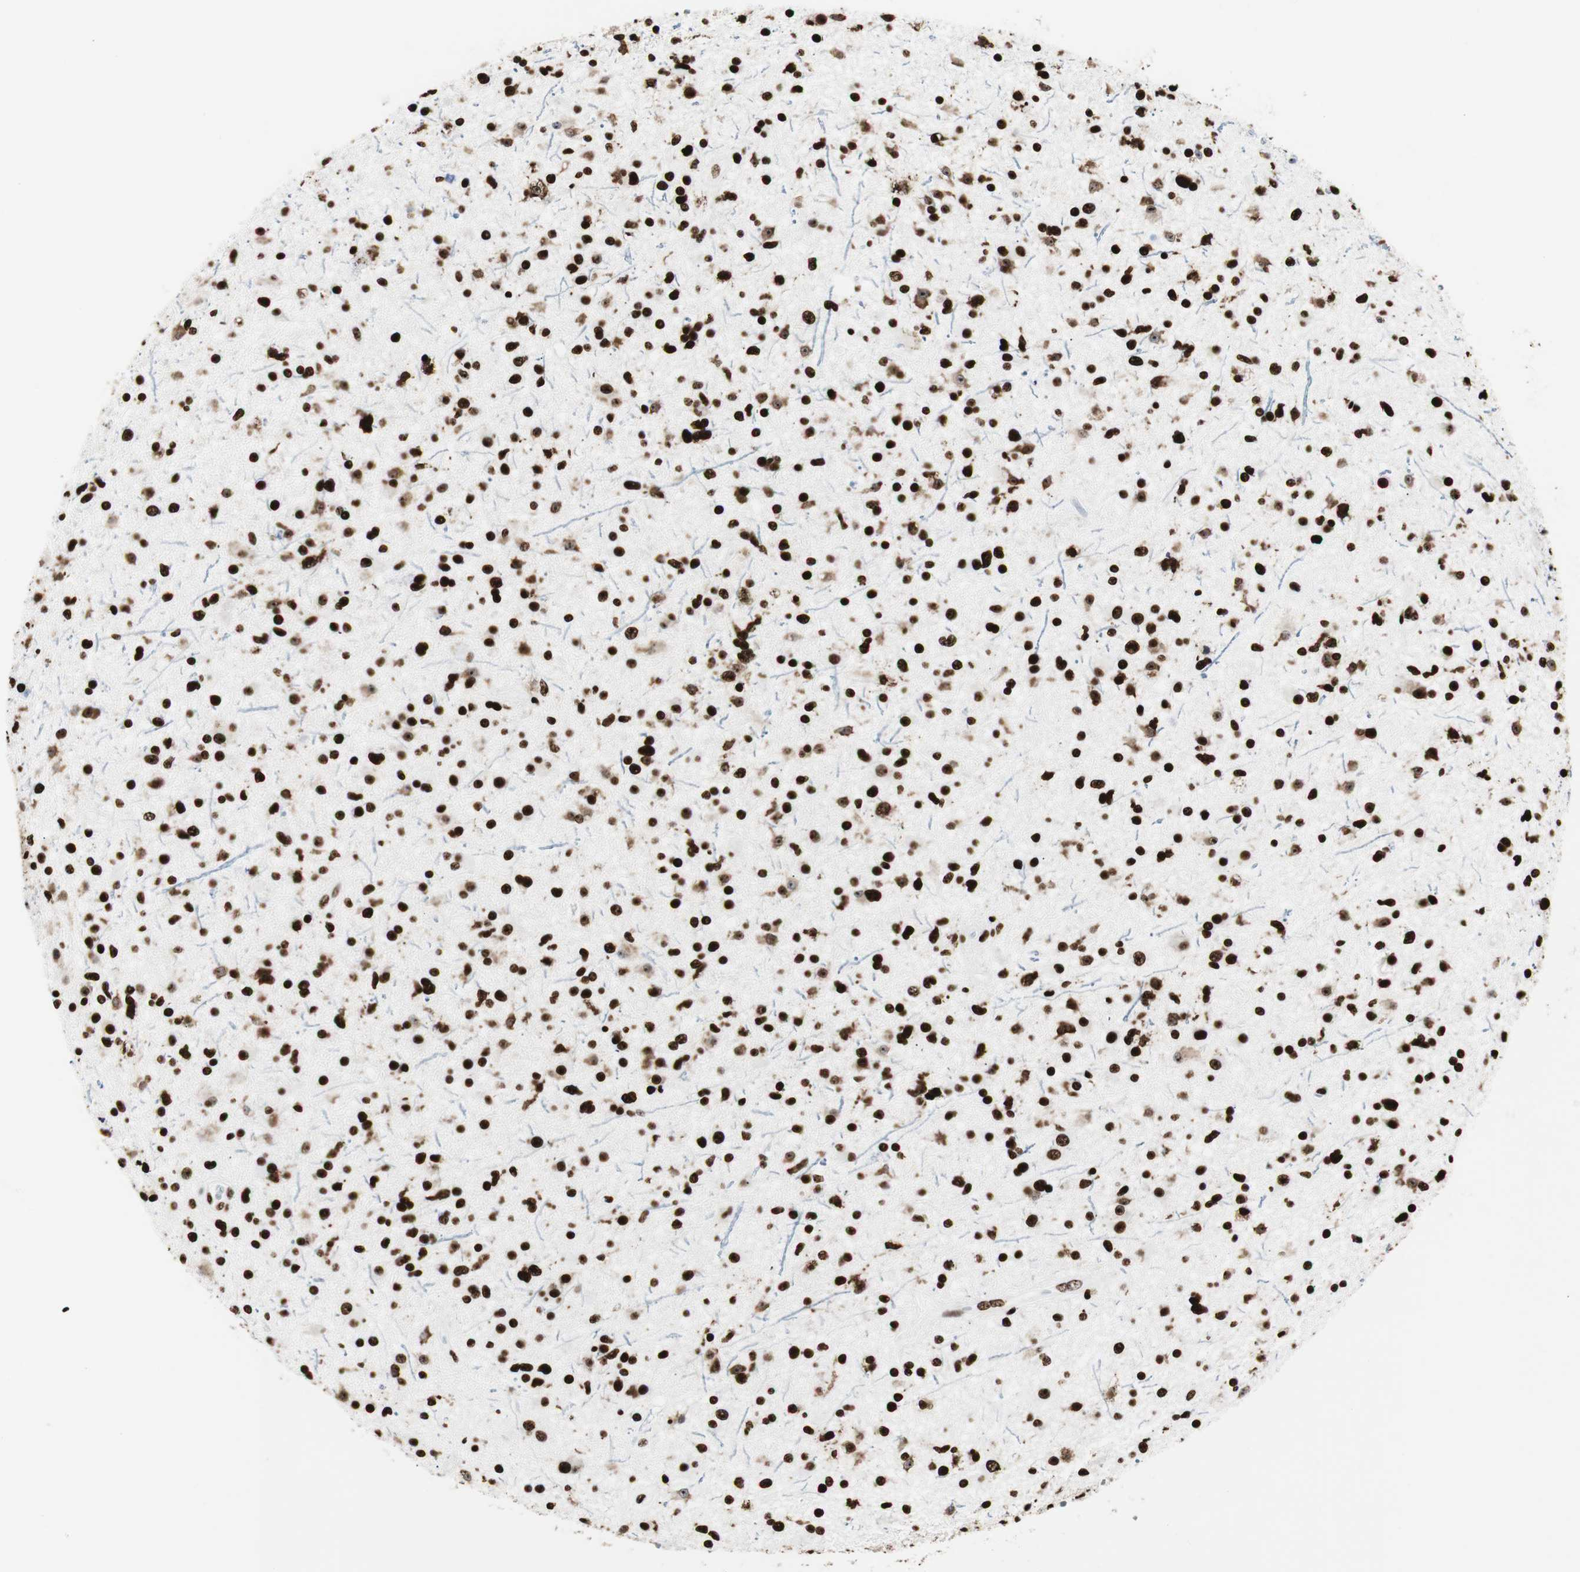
{"staining": {"intensity": "strong", "quantity": ">75%", "location": "nuclear"}, "tissue": "glioma", "cell_type": "Tumor cells", "image_type": "cancer", "snomed": [{"axis": "morphology", "description": "Glioma, malignant, High grade"}, {"axis": "topography", "description": "Brain"}], "caption": "Strong nuclear protein positivity is present in approximately >75% of tumor cells in malignant high-grade glioma.", "gene": "NCL", "patient": {"sex": "male", "age": 33}}